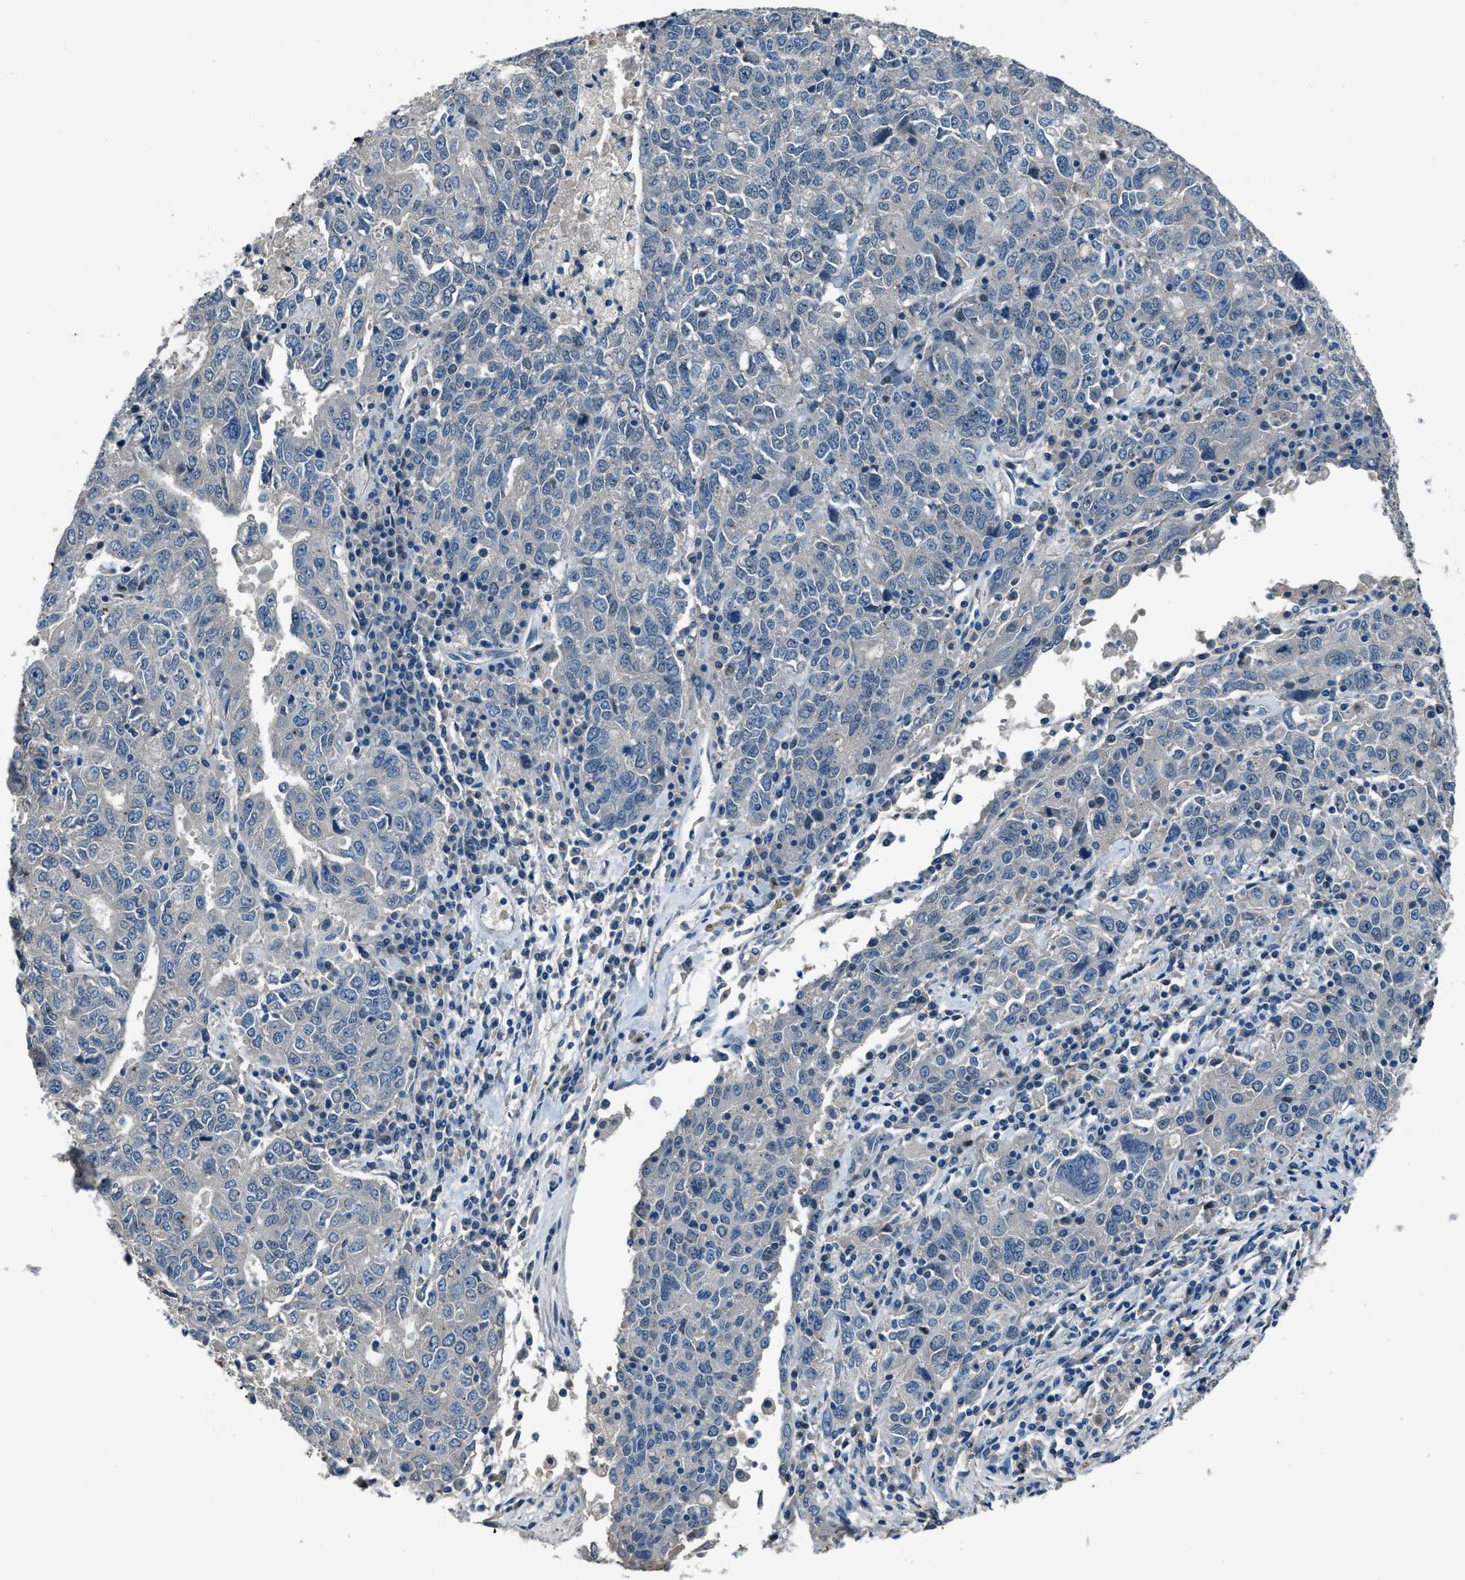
{"staining": {"intensity": "negative", "quantity": "none", "location": "none"}, "tissue": "ovarian cancer", "cell_type": "Tumor cells", "image_type": "cancer", "snomed": [{"axis": "morphology", "description": "Carcinoma, endometroid"}, {"axis": "topography", "description": "Ovary"}], "caption": "DAB immunohistochemical staining of ovarian cancer shows no significant expression in tumor cells. (DAB immunohistochemistry with hematoxylin counter stain).", "gene": "DUSP19", "patient": {"sex": "female", "age": 62}}